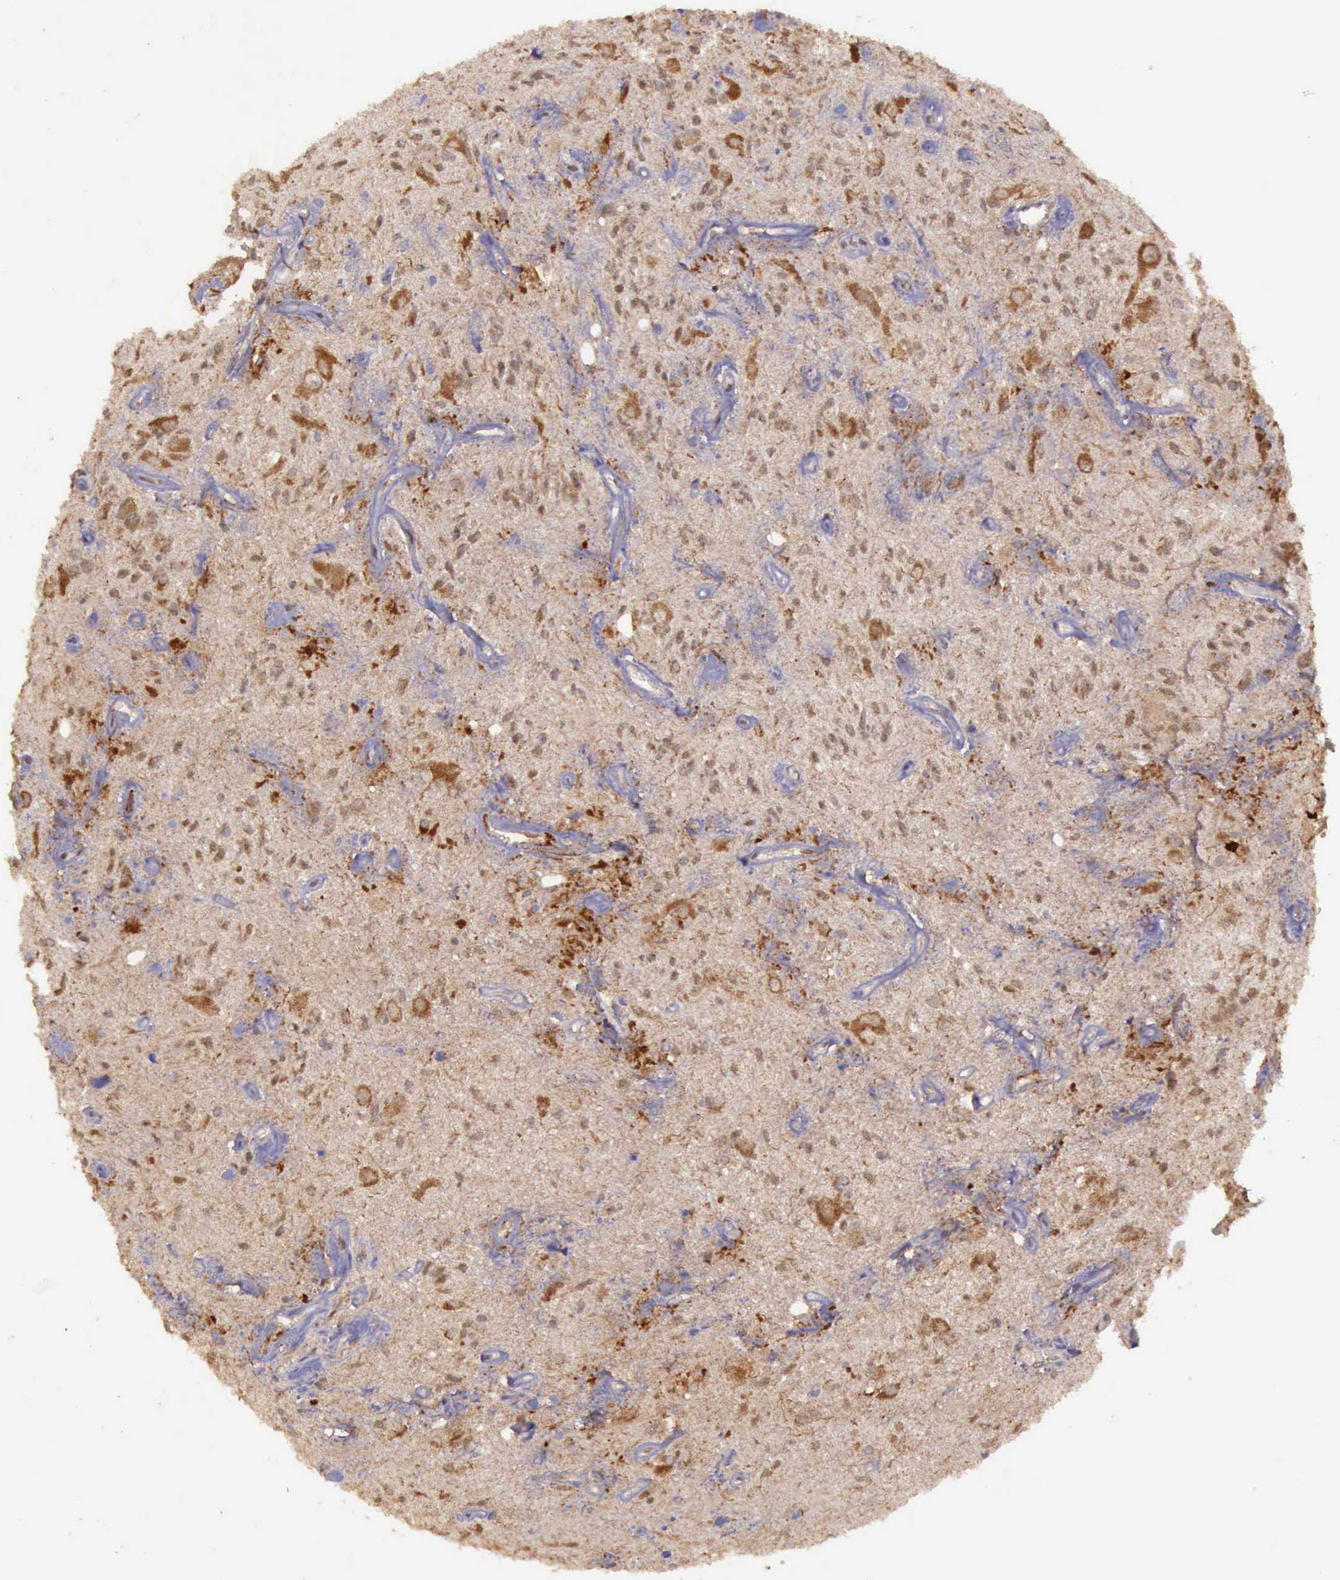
{"staining": {"intensity": "moderate", "quantity": ">75%", "location": "cytoplasmic/membranous"}, "tissue": "glioma", "cell_type": "Tumor cells", "image_type": "cancer", "snomed": [{"axis": "morphology", "description": "Glioma, malignant, Low grade"}, {"axis": "topography", "description": "Brain"}], "caption": "Protein expression by IHC reveals moderate cytoplasmic/membranous positivity in approximately >75% of tumor cells in malignant glioma (low-grade).", "gene": "ARMCX3", "patient": {"sex": "female", "age": 15}}